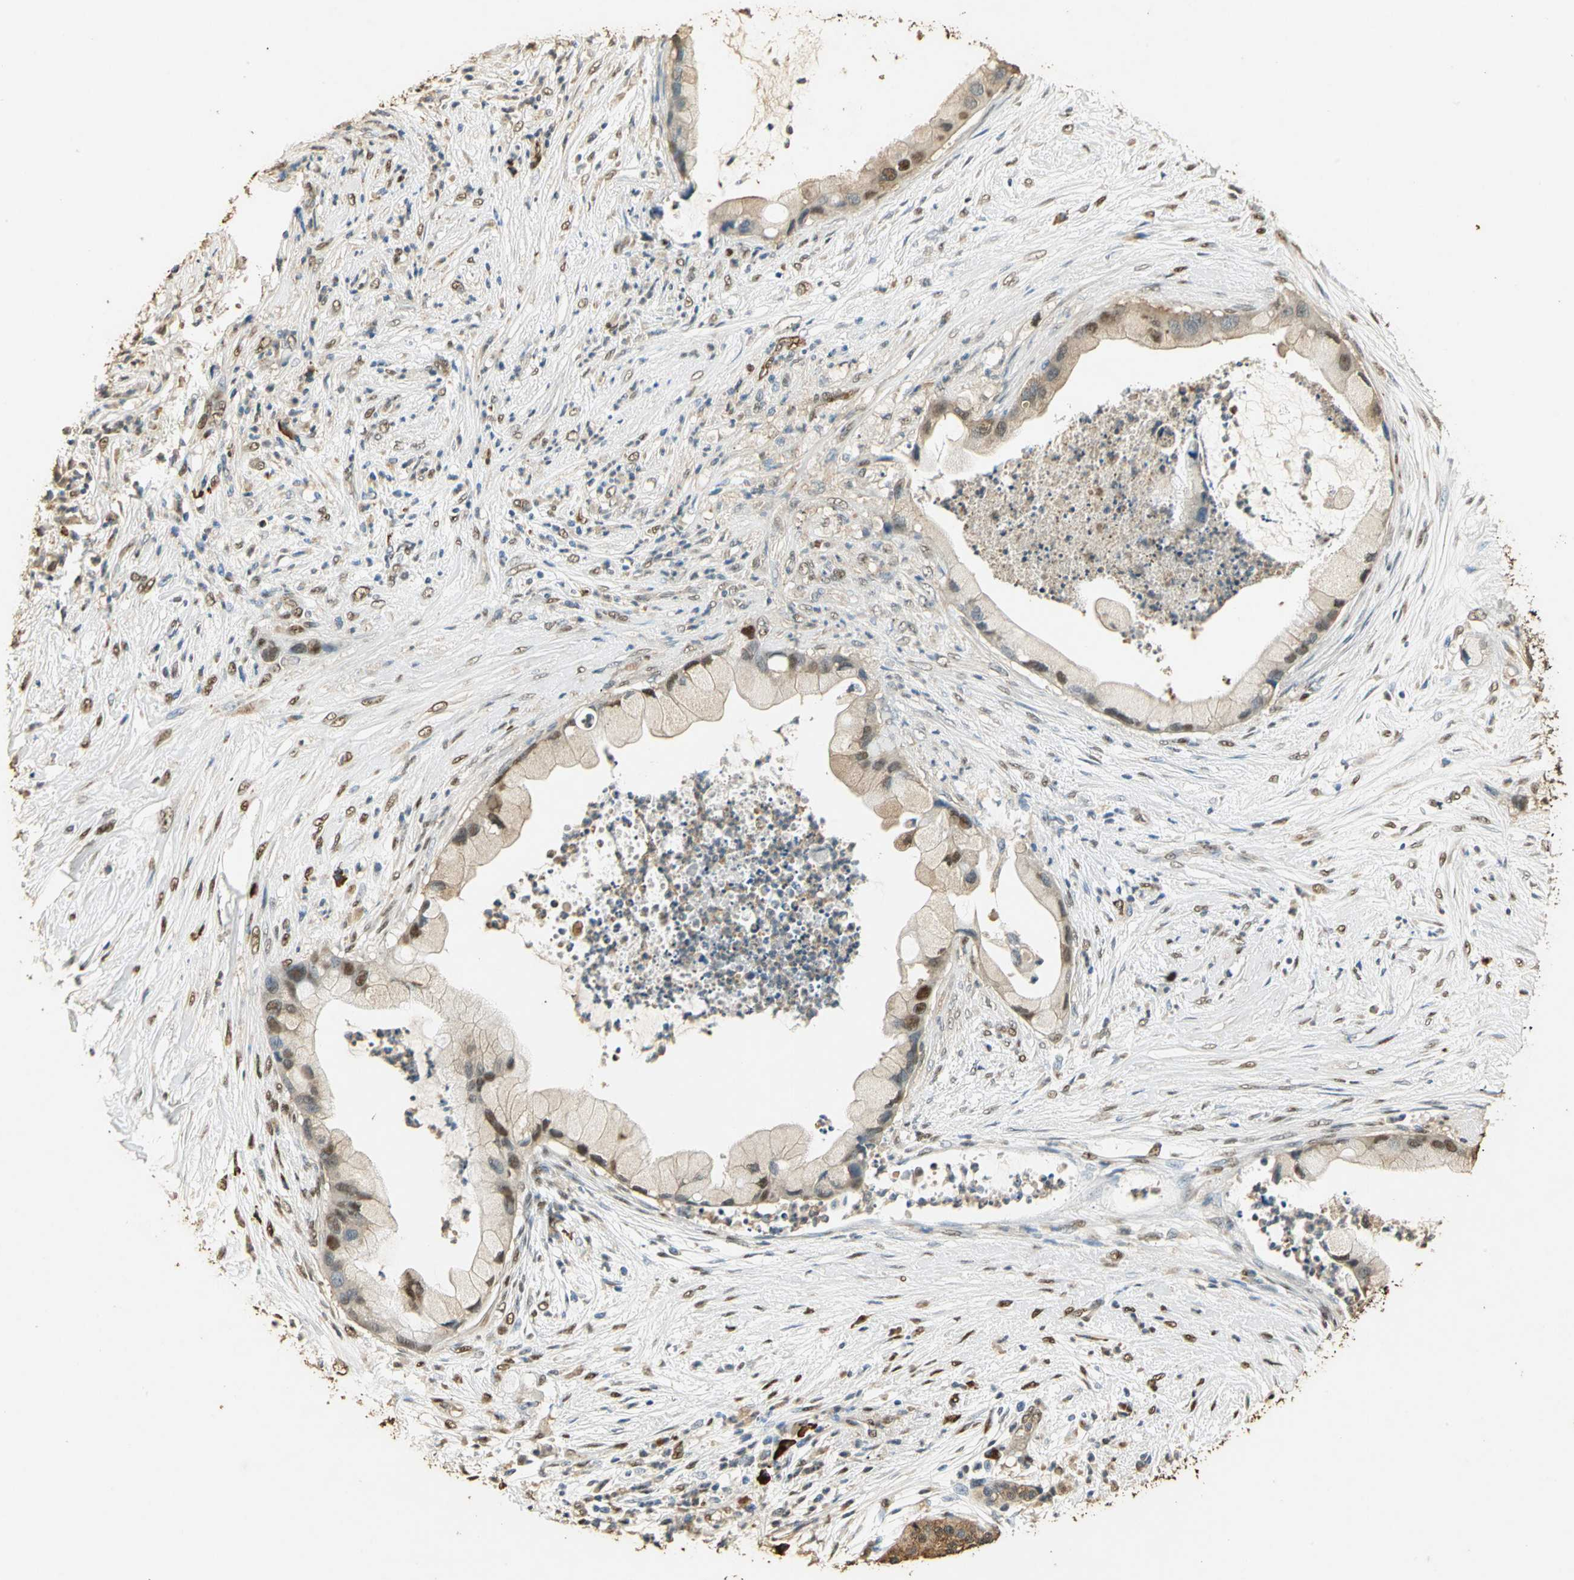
{"staining": {"intensity": "weak", "quantity": ">75%", "location": "cytoplasmic/membranous"}, "tissue": "pancreatic cancer", "cell_type": "Tumor cells", "image_type": "cancer", "snomed": [{"axis": "morphology", "description": "Adenocarcinoma, NOS"}, {"axis": "topography", "description": "Pancreas"}], "caption": "Pancreatic cancer stained with DAB IHC demonstrates low levels of weak cytoplasmic/membranous positivity in about >75% of tumor cells. The protein of interest is shown in brown color, while the nuclei are stained blue.", "gene": "GAPDH", "patient": {"sex": "female", "age": 59}}